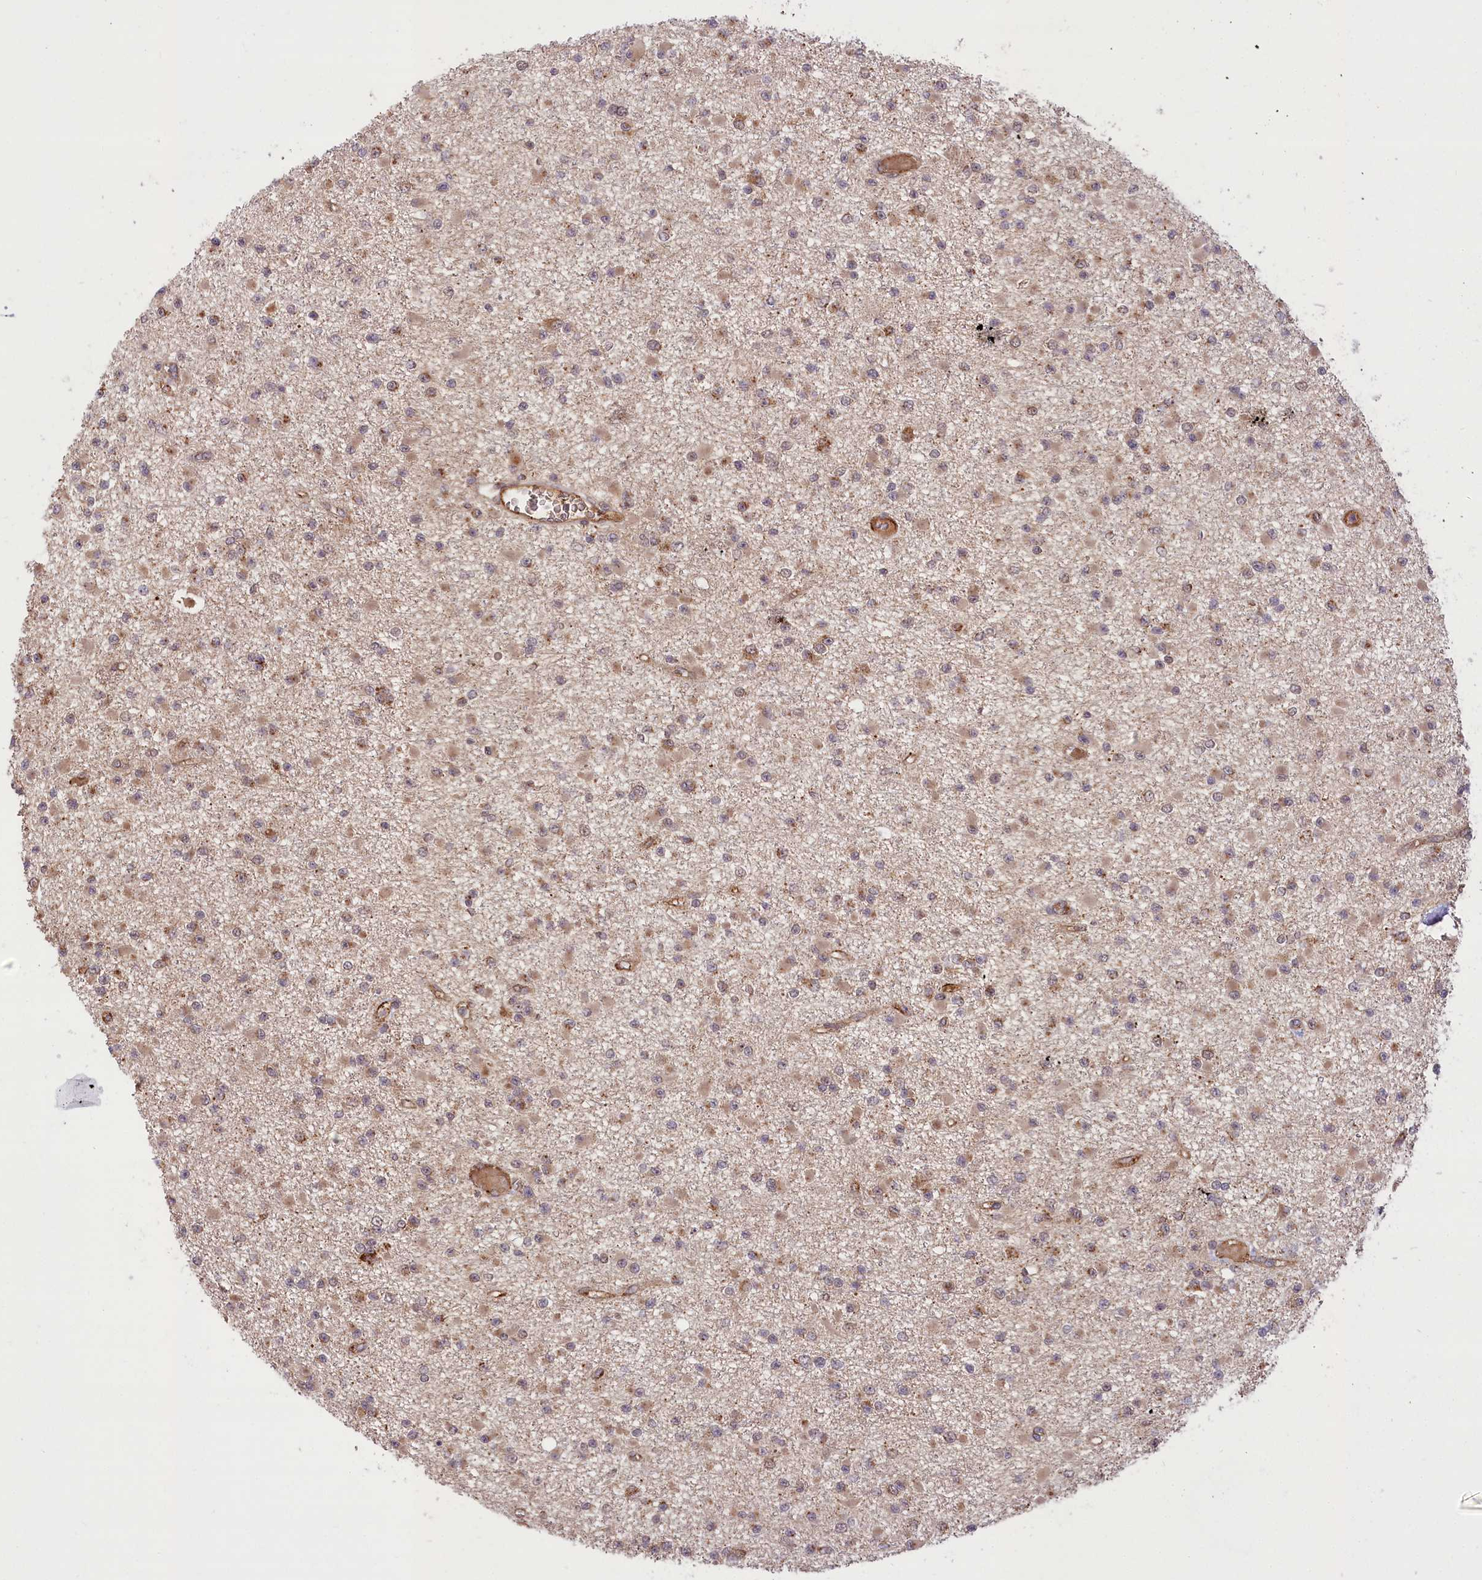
{"staining": {"intensity": "moderate", "quantity": "25%-75%", "location": "cytoplasmic/membranous"}, "tissue": "glioma", "cell_type": "Tumor cells", "image_type": "cancer", "snomed": [{"axis": "morphology", "description": "Glioma, malignant, Low grade"}, {"axis": "topography", "description": "Brain"}], "caption": "Protein expression analysis of human malignant low-grade glioma reveals moderate cytoplasmic/membranous expression in about 25%-75% of tumor cells.", "gene": "CARD19", "patient": {"sex": "female", "age": 22}}